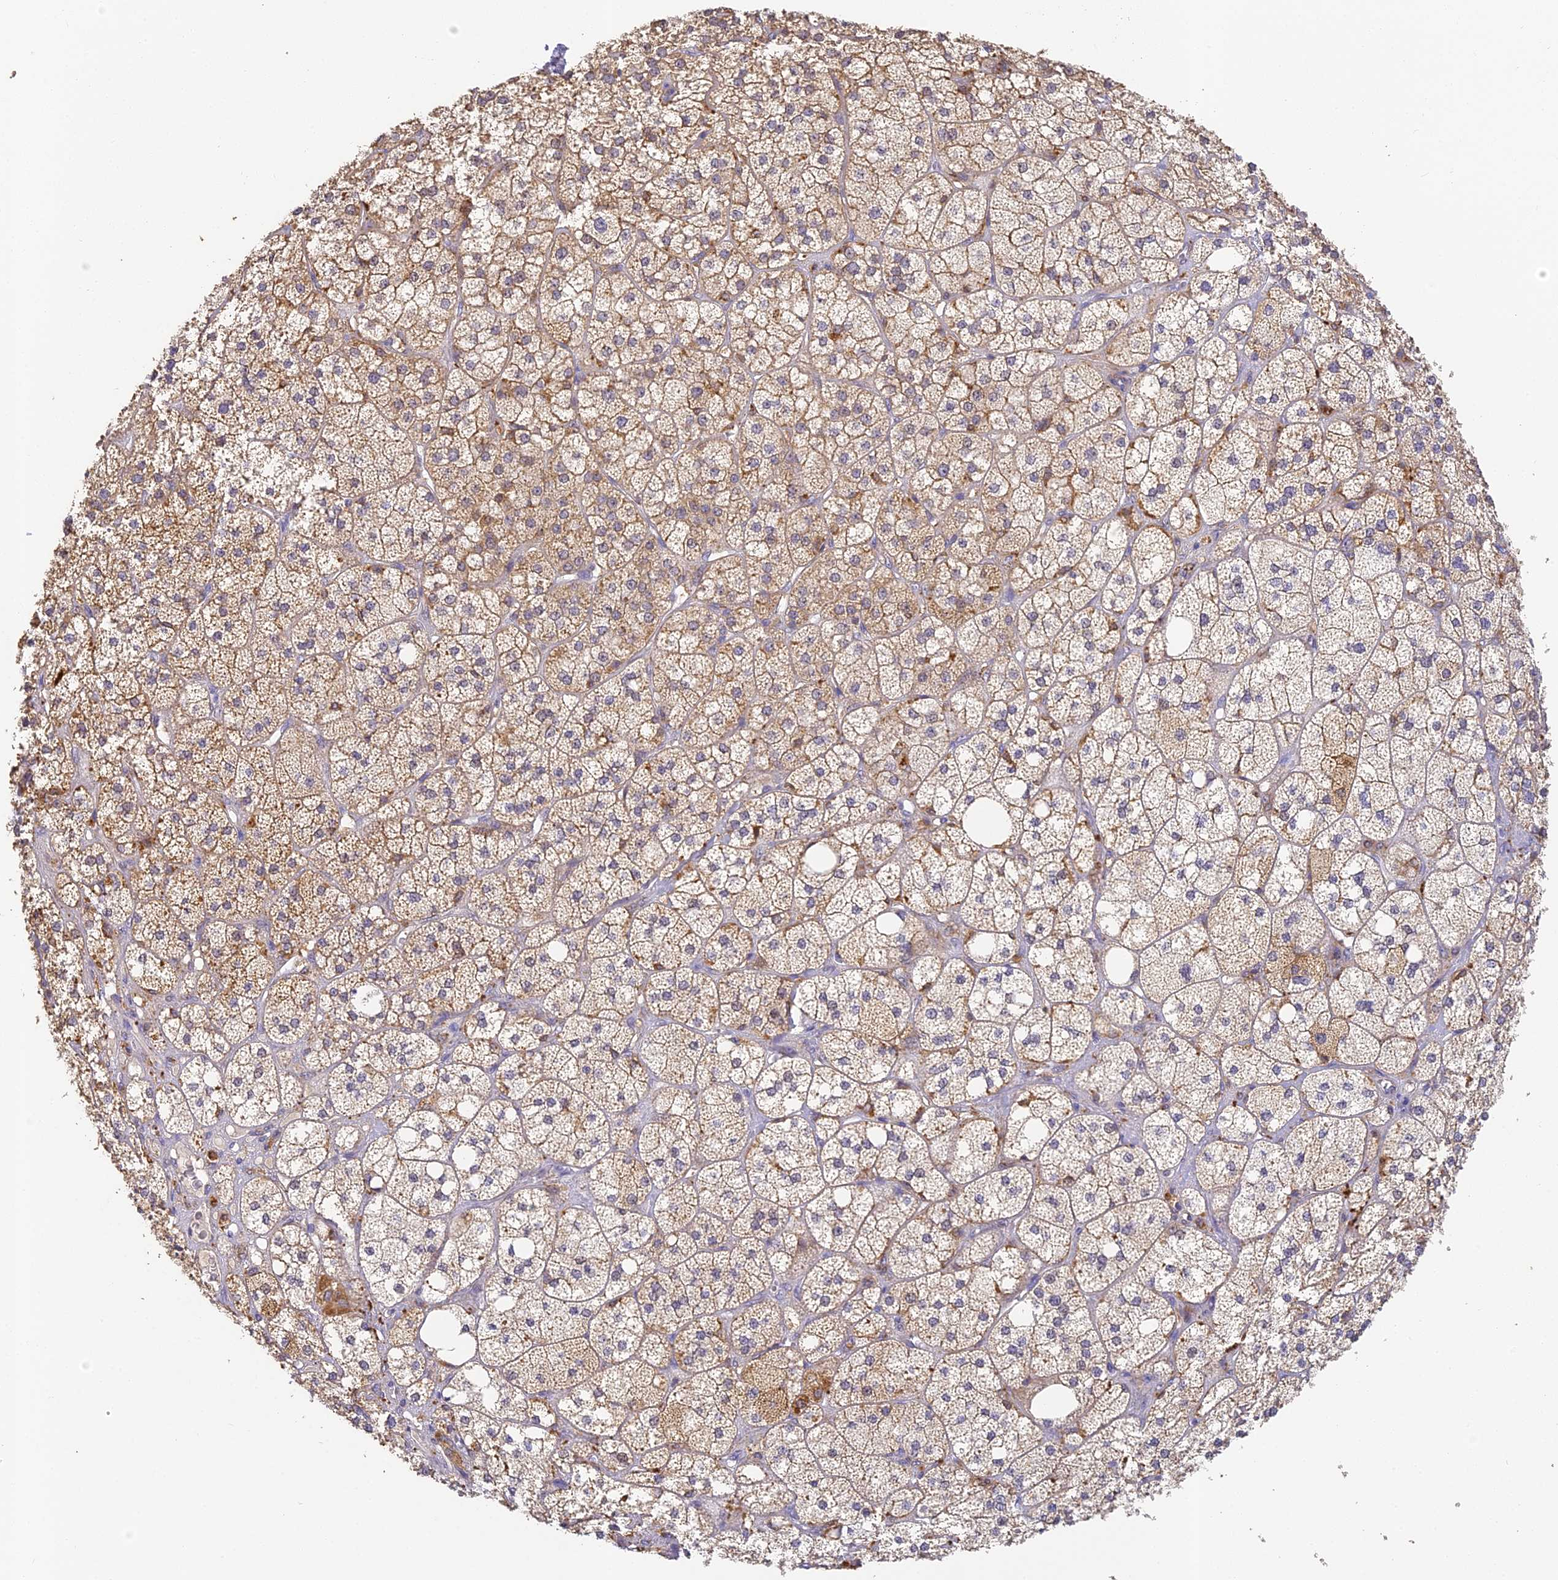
{"staining": {"intensity": "moderate", "quantity": "25%-75%", "location": "cytoplasmic/membranous"}, "tissue": "adrenal gland", "cell_type": "Glandular cells", "image_type": "normal", "snomed": [{"axis": "morphology", "description": "Normal tissue, NOS"}, {"axis": "topography", "description": "Adrenal gland"}], "caption": "Normal adrenal gland was stained to show a protein in brown. There is medium levels of moderate cytoplasmic/membranous staining in about 25%-75% of glandular cells. The staining was performed using DAB to visualize the protein expression in brown, while the nuclei were stained in blue with hematoxylin (Magnification: 20x).", "gene": "YAE1", "patient": {"sex": "male", "age": 61}}